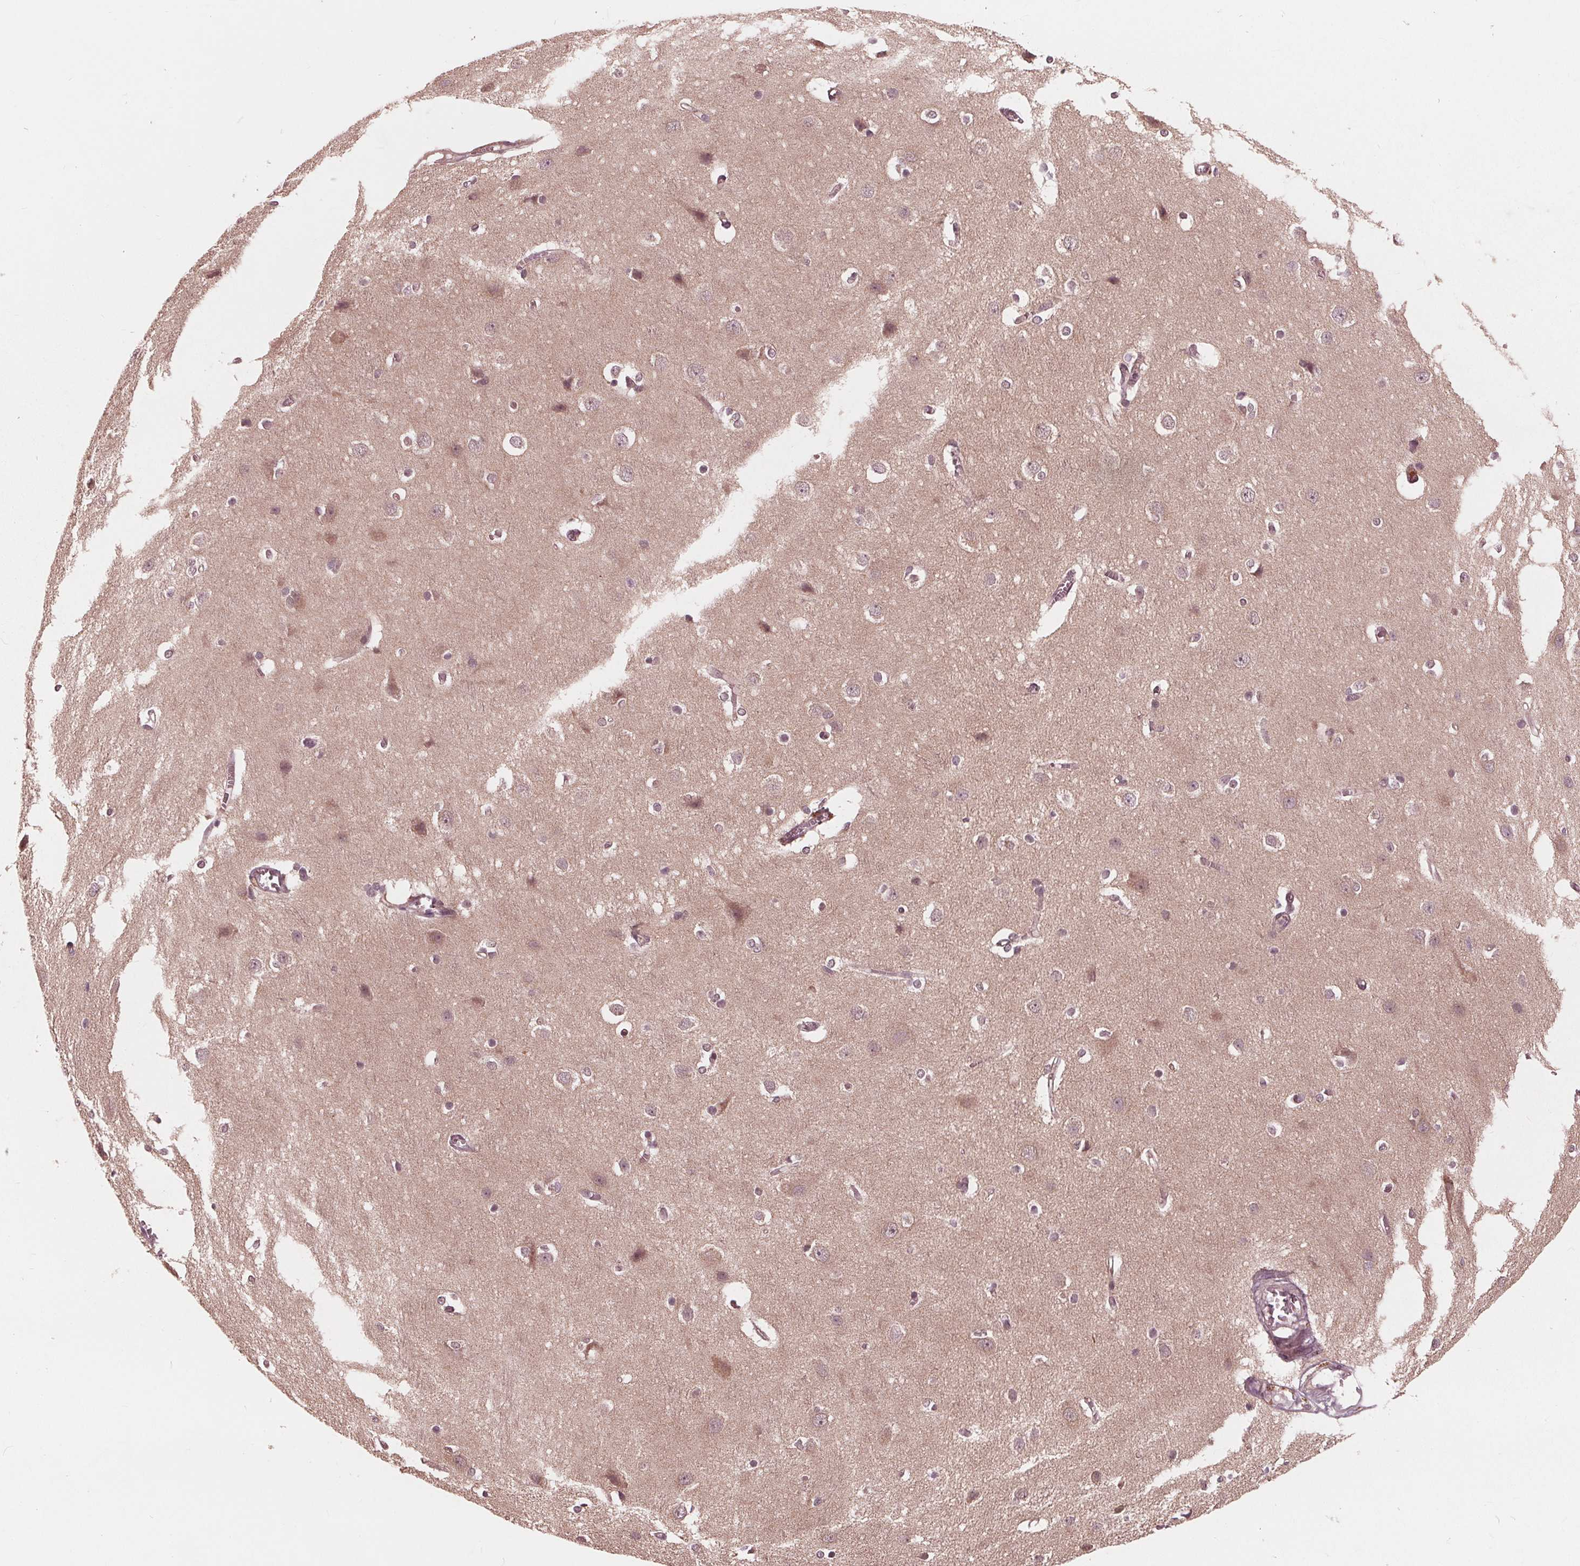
{"staining": {"intensity": "weak", "quantity": "<25%", "location": "cytoplasmic/membranous"}, "tissue": "cerebral cortex", "cell_type": "Endothelial cells", "image_type": "normal", "snomed": [{"axis": "morphology", "description": "Normal tissue, NOS"}, {"axis": "topography", "description": "Cerebral cortex"}], "caption": "Human cerebral cortex stained for a protein using immunohistochemistry shows no positivity in endothelial cells.", "gene": "UBALD1", "patient": {"sex": "male", "age": 37}}